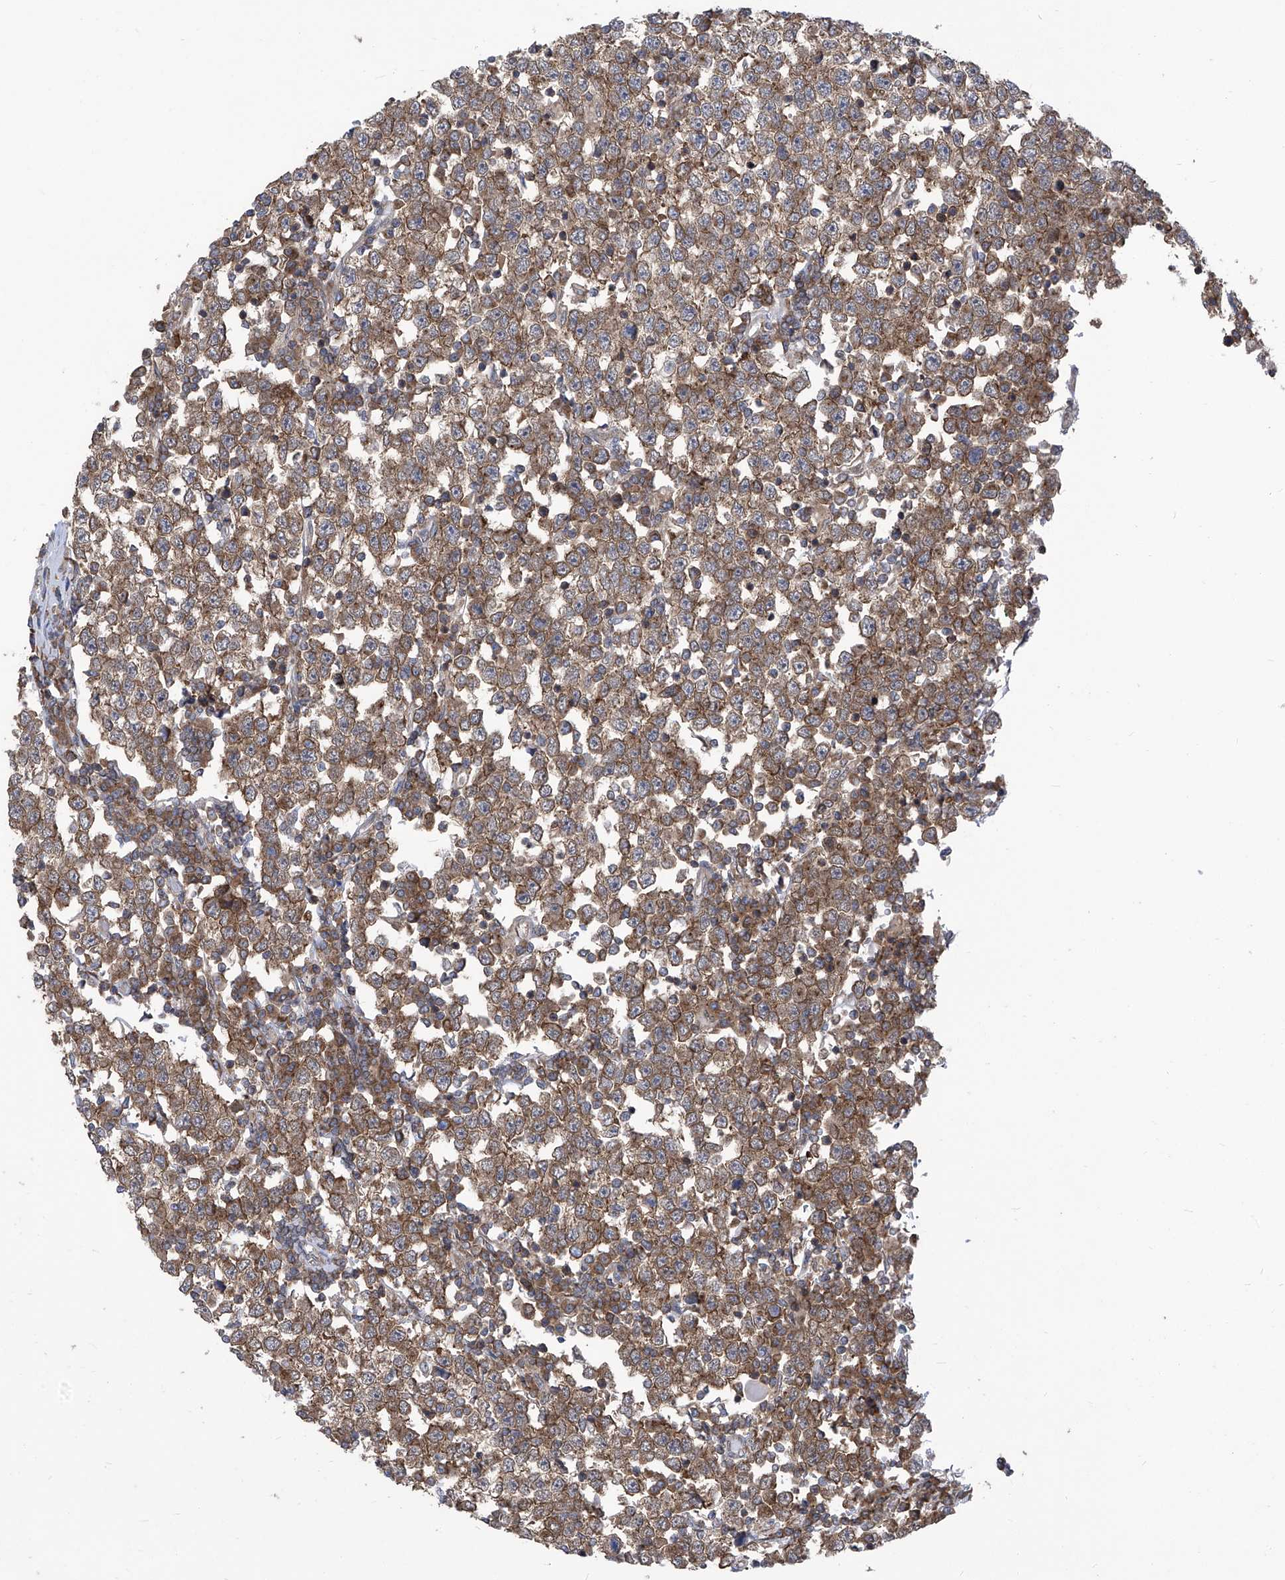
{"staining": {"intensity": "moderate", "quantity": ">75%", "location": "cytoplasmic/membranous"}, "tissue": "testis cancer", "cell_type": "Tumor cells", "image_type": "cancer", "snomed": [{"axis": "morphology", "description": "Seminoma, NOS"}, {"axis": "topography", "description": "Testis"}], "caption": "Protein positivity by IHC shows moderate cytoplasmic/membranous staining in about >75% of tumor cells in testis seminoma. The protein is shown in brown color, while the nuclei are stained blue.", "gene": "EIF3M", "patient": {"sex": "male", "age": 65}}